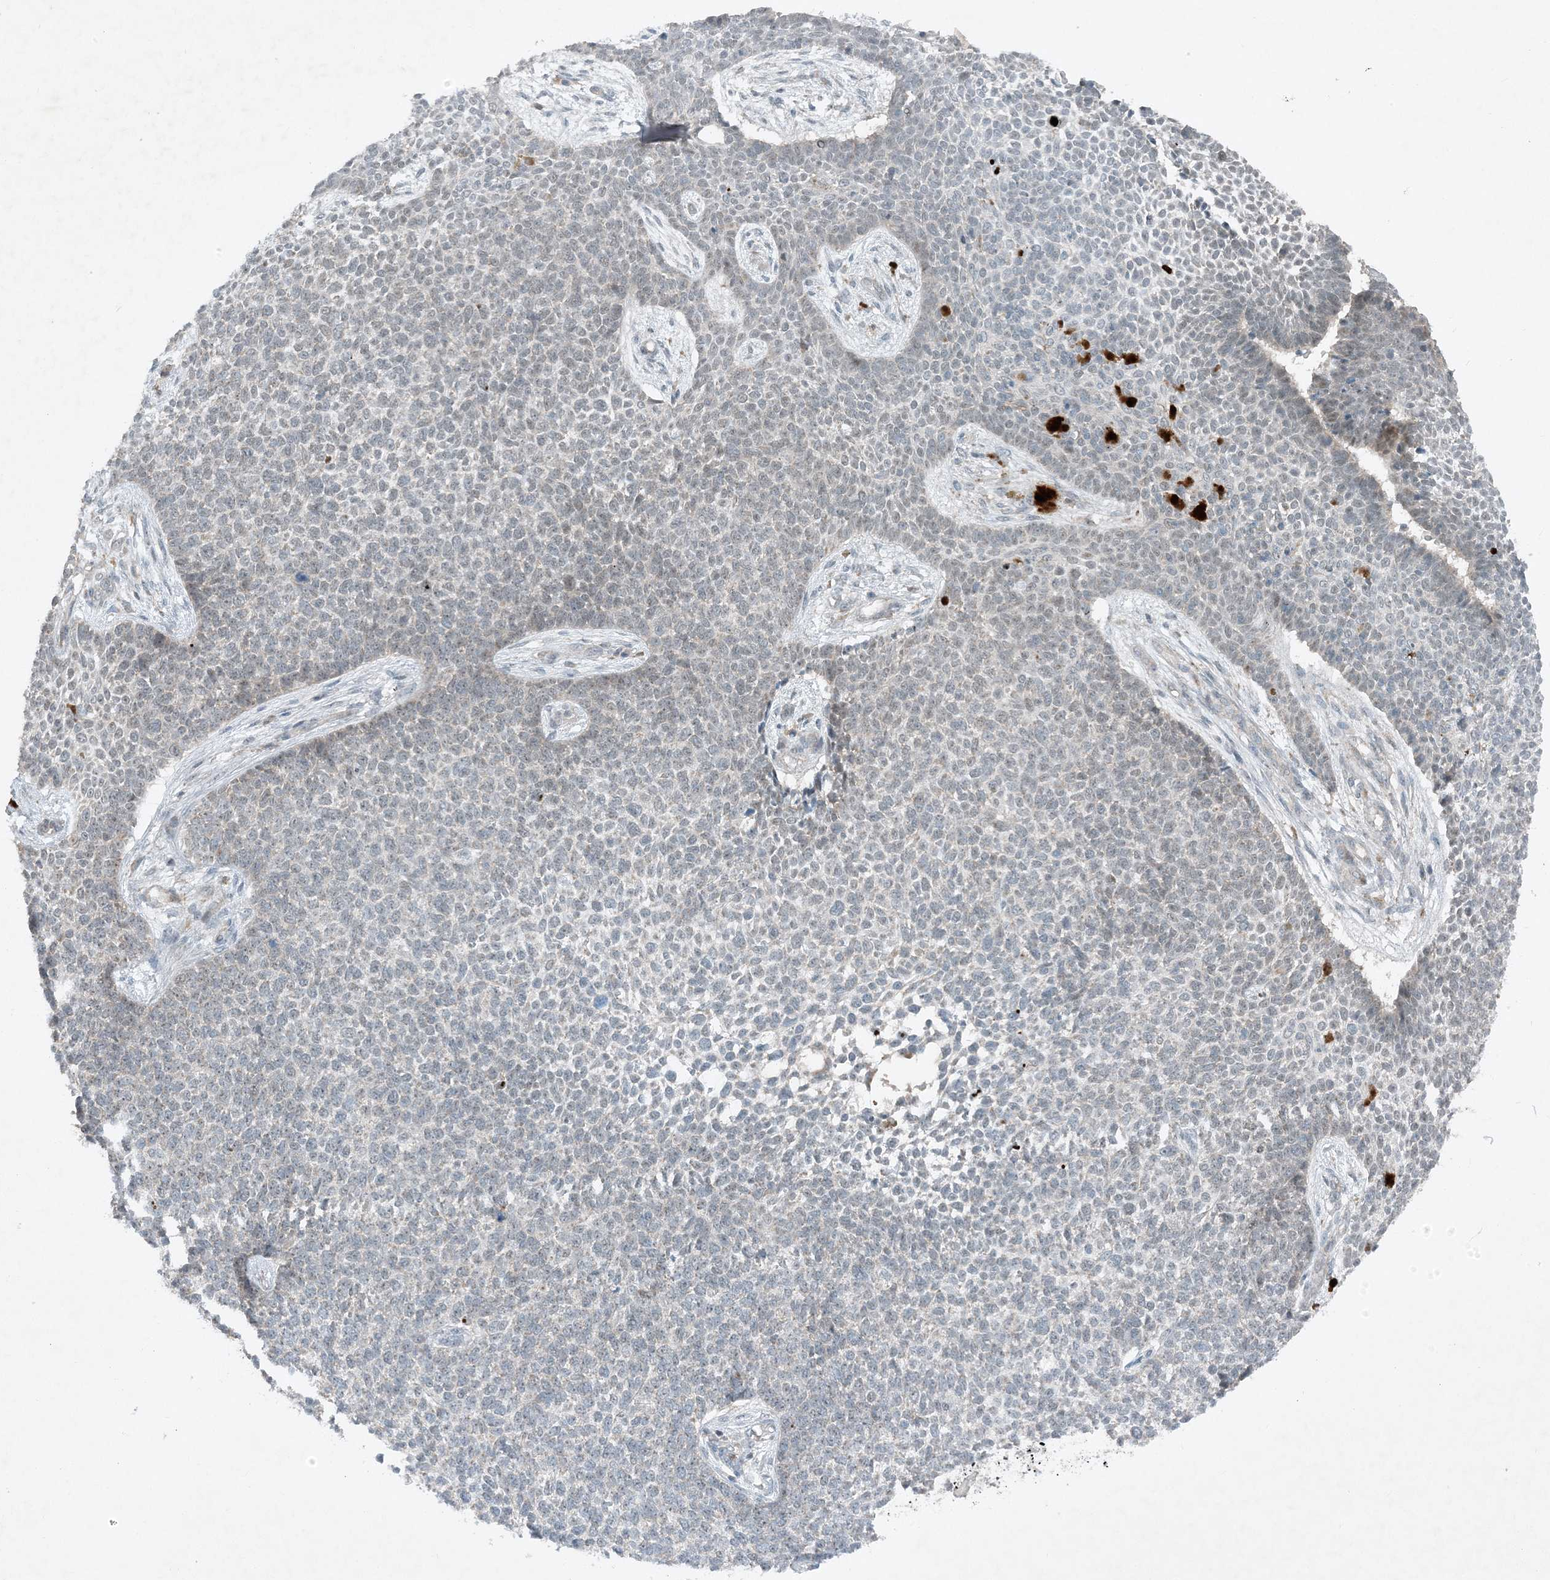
{"staining": {"intensity": "weak", "quantity": "25%-75%", "location": "nuclear"}, "tissue": "skin cancer", "cell_type": "Tumor cells", "image_type": "cancer", "snomed": [{"axis": "morphology", "description": "Basal cell carcinoma"}, {"axis": "topography", "description": "Skin"}], "caption": "Skin basal cell carcinoma stained for a protein (brown) reveals weak nuclear positive staining in about 25%-75% of tumor cells.", "gene": "MITD1", "patient": {"sex": "female", "age": 84}}